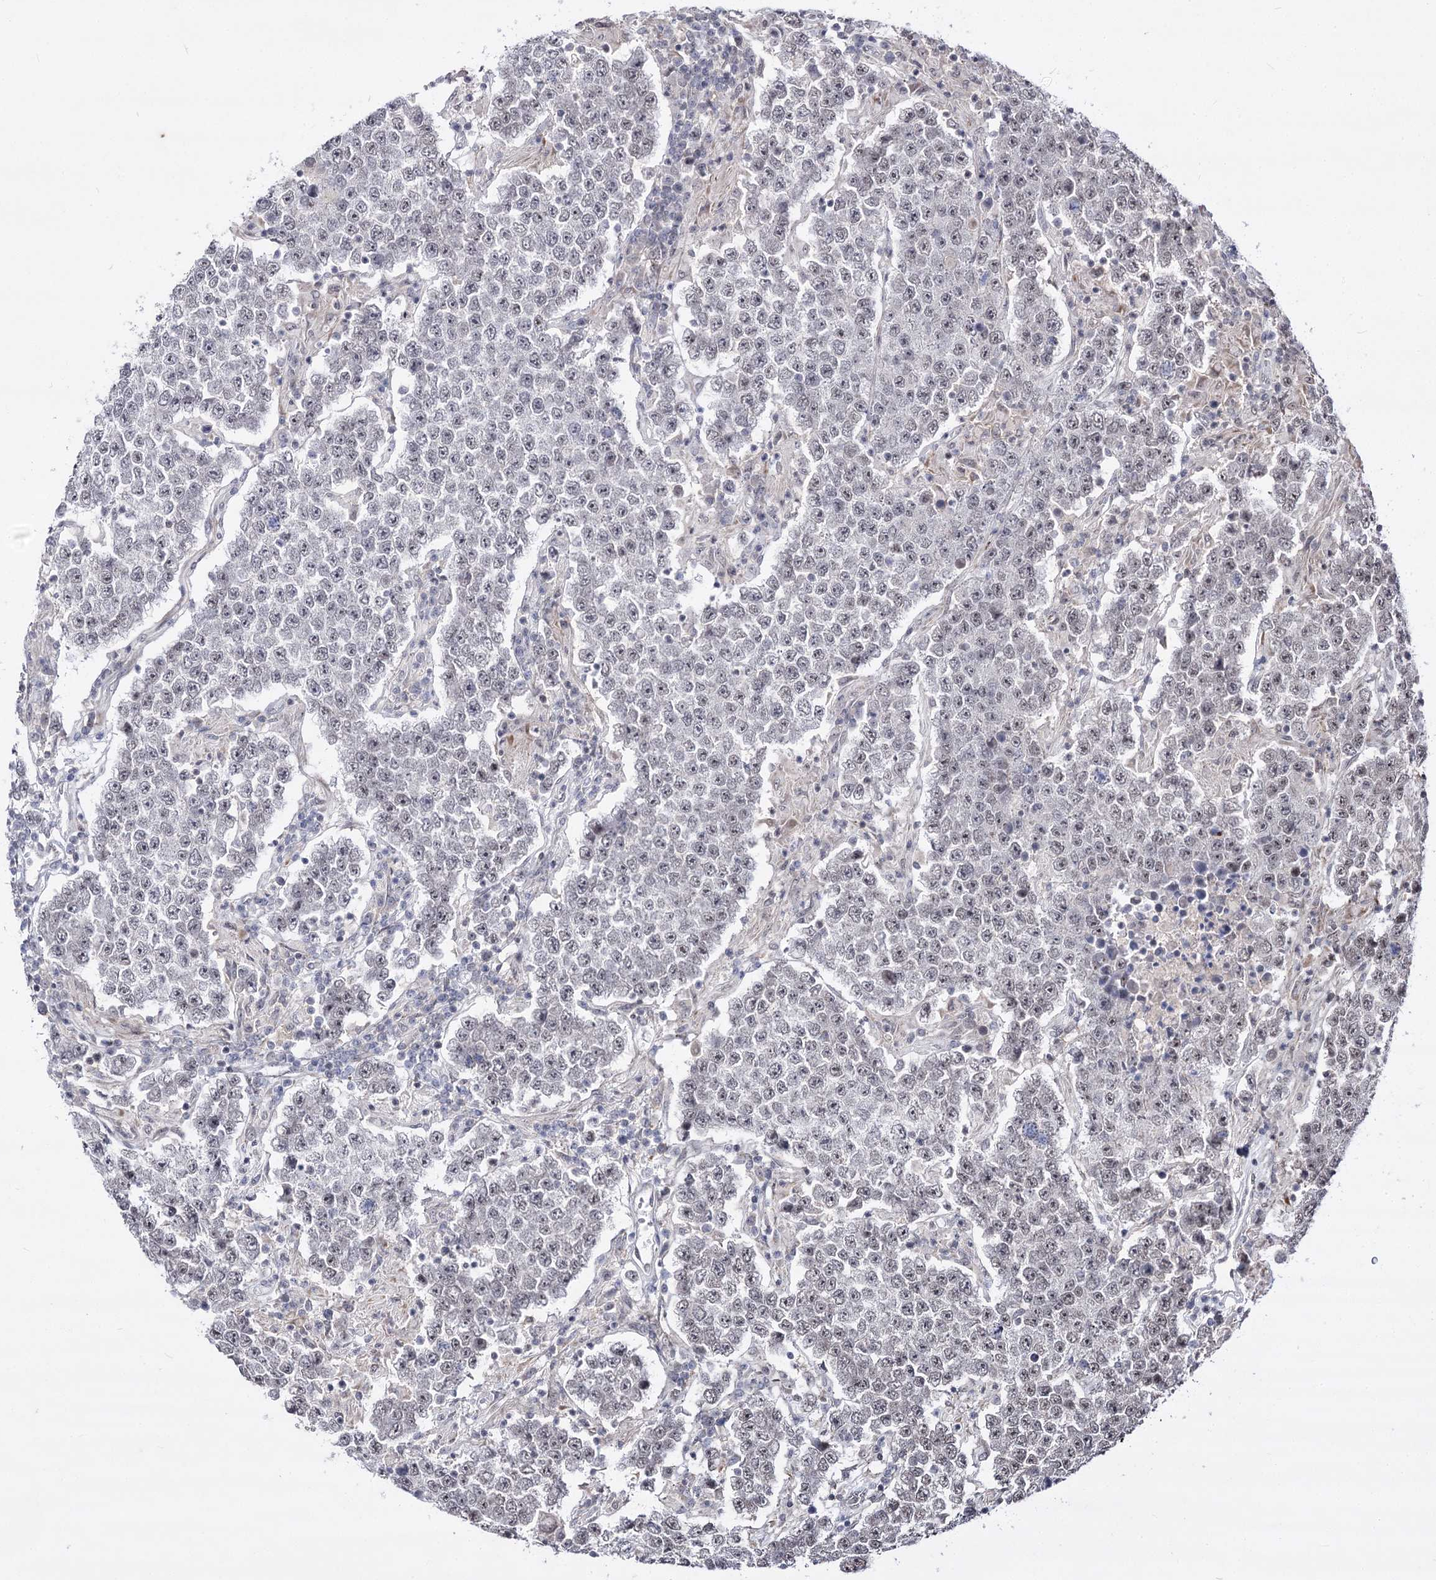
{"staining": {"intensity": "negative", "quantity": "none", "location": "none"}, "tissue": "testis cancer", "cell_type": "Tumor cells", "image_type": "cancer", "snomed": [{"axis": "morphology", "description": "Normal tissue, NOS"}, {"axis": "morphology", "description": "Urothelial carcinoma, High grade"}, {"axis": "morphology", "description": "Seminoma, NOS"}, {"axis": "morphology", "description": "Carcinoma, Embryonal, NOS"}, {"axis": "topography", "description": "Urinary bladder"}, {"axis": "topography", "description": "Testis"}], "caption": "IHC of seminoma (testis) displays no expression in tumor cells.", "gene": "STOX1", "patient": {"sex": "male", "age": 41}}